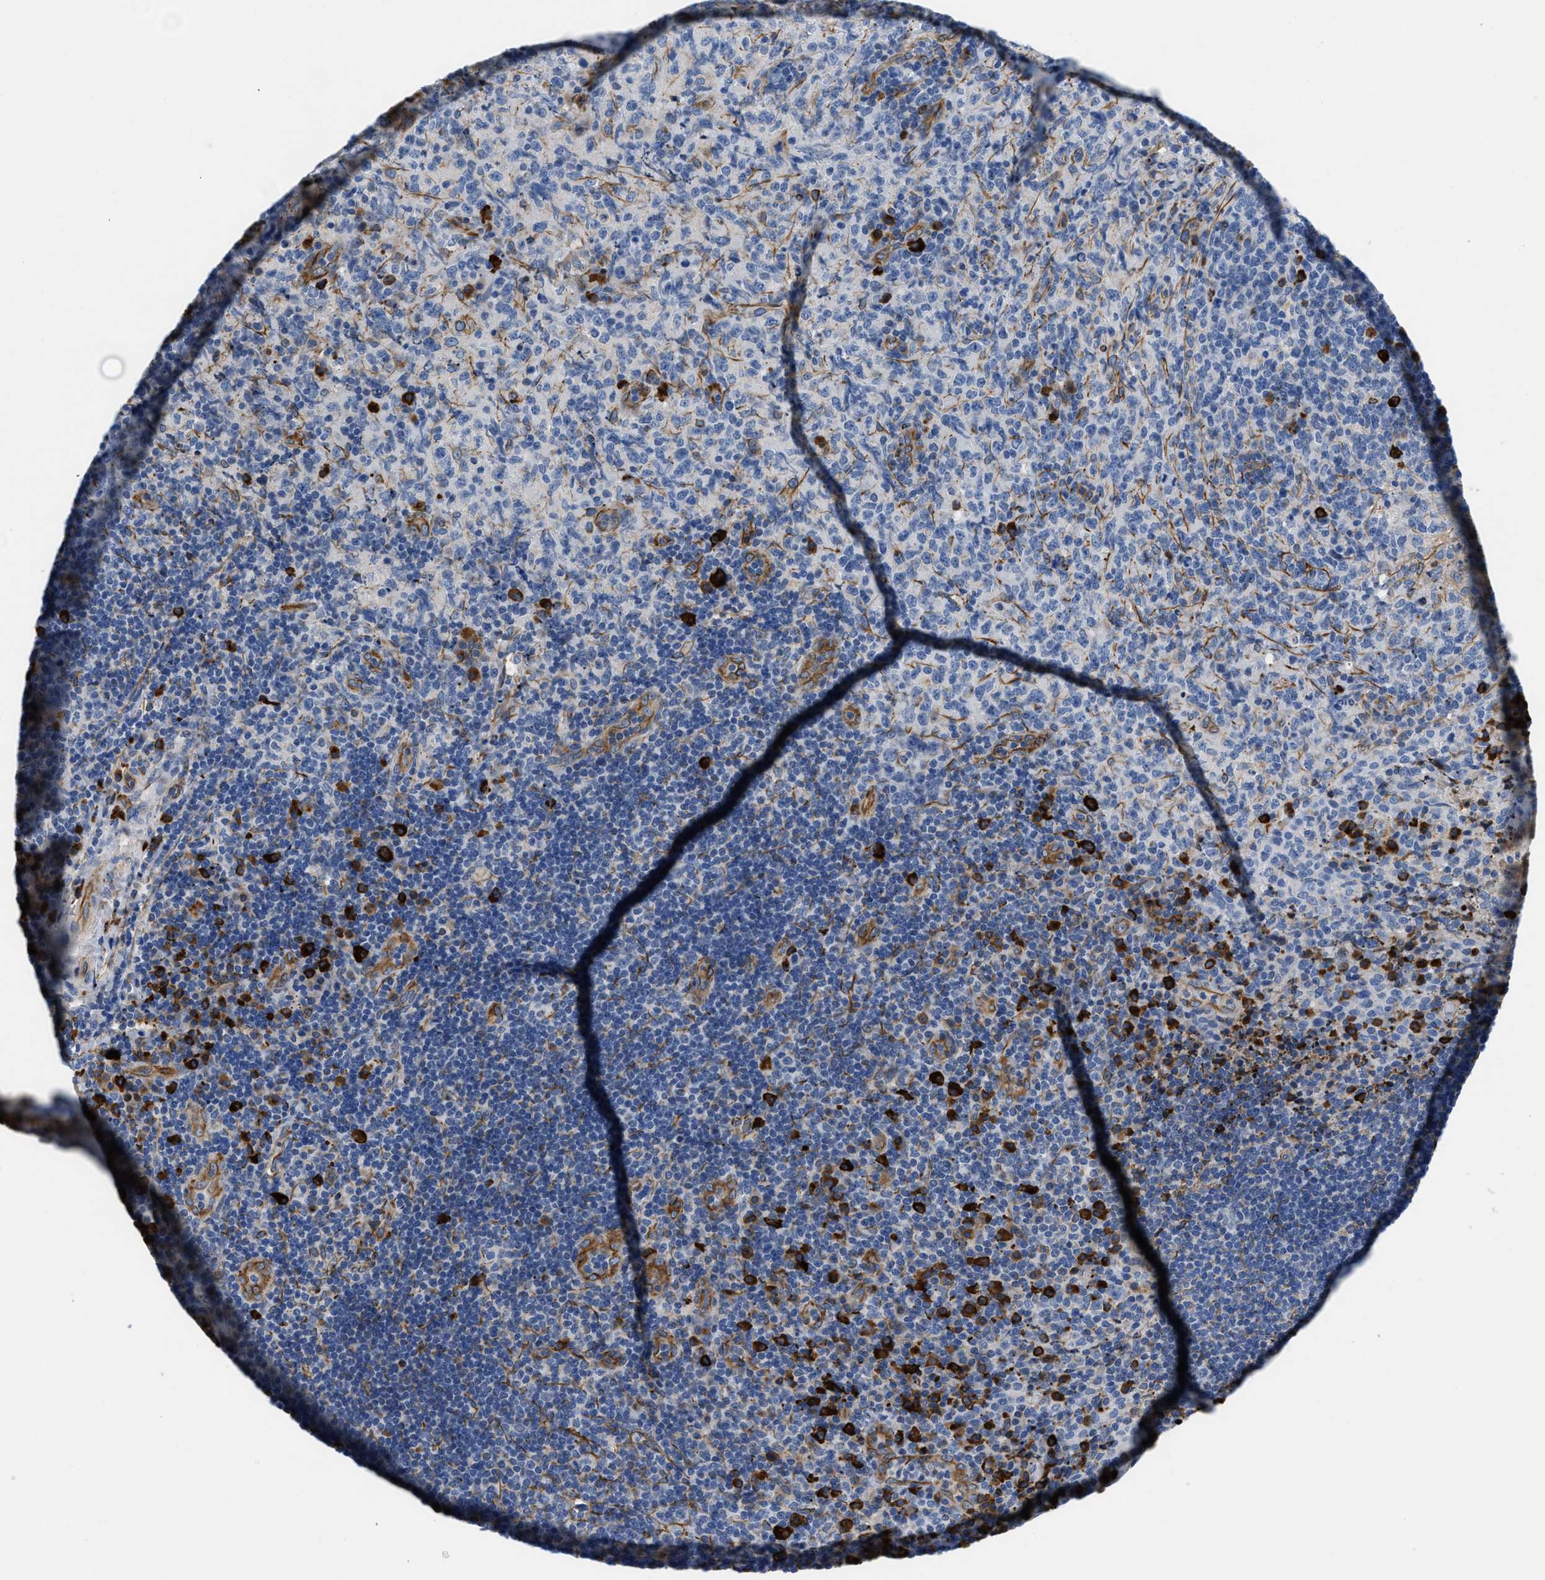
{"staining": {"intensity": "negative", "quantity": "none", "location": "none"}, "tissue": "lymphoma", "cell_type": "Tumor cells", "image_type": "cancer", "snomed": [{"axis": "morphology", "description": "Malignant lymphoma, non-Hodgkin's type, High grade"}, {"axis": "topography", "description": "Tonsil"}], "caption": "Human malignant lymphoma, non-Hodgkin's type (high-grade) stained for a protein using IHC displays no staining in tumor cells.", "gene": "HSPG2", "patient": {"sex": "female", "age": 36}}